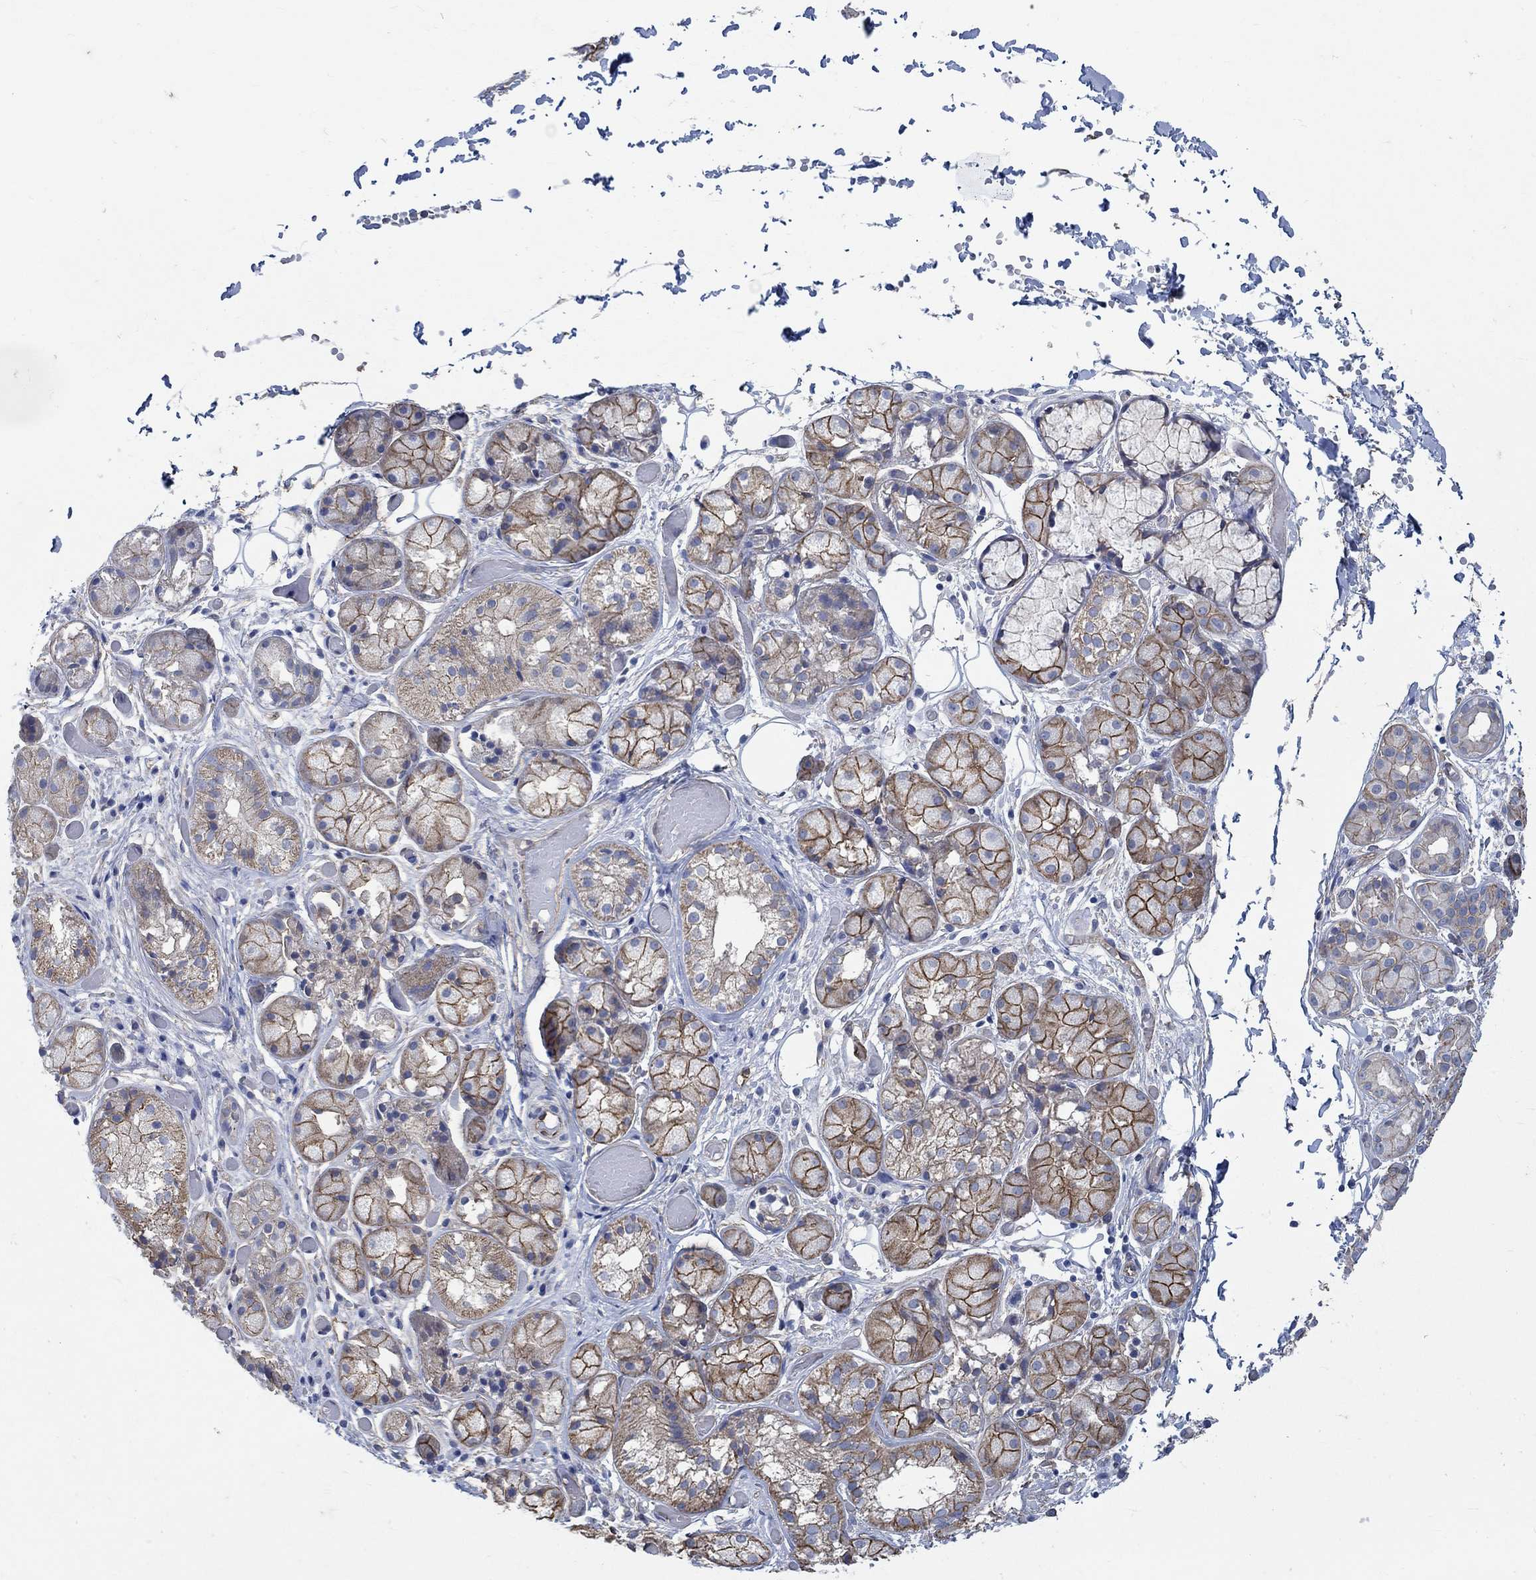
{"staining": {"intensity": "strong", "quantity": "25%-75%", "location": "cytoplasmic/membranous"}, "tissue": "salivary gland", "cell_type": "Glandular cells", "image_type": "normal", "snomed": [{"axis": "morphology", "description": "Normal tissue, NOS"}, {"axis": "topography", "description": "Salivary gland"}, {"axis": "topography", "description": "Peripheral nerve tissue"}], "caption": "Immunohistochemical staining of benign salivary gland exhibits strong cytoplasmic/membranous protein staining in about 25%-75% of glandular cells. (IHC, brightfield microscopy, high magnification).", "gene": "TMEM198", "patient": {"sex": "male", "age": 71}}